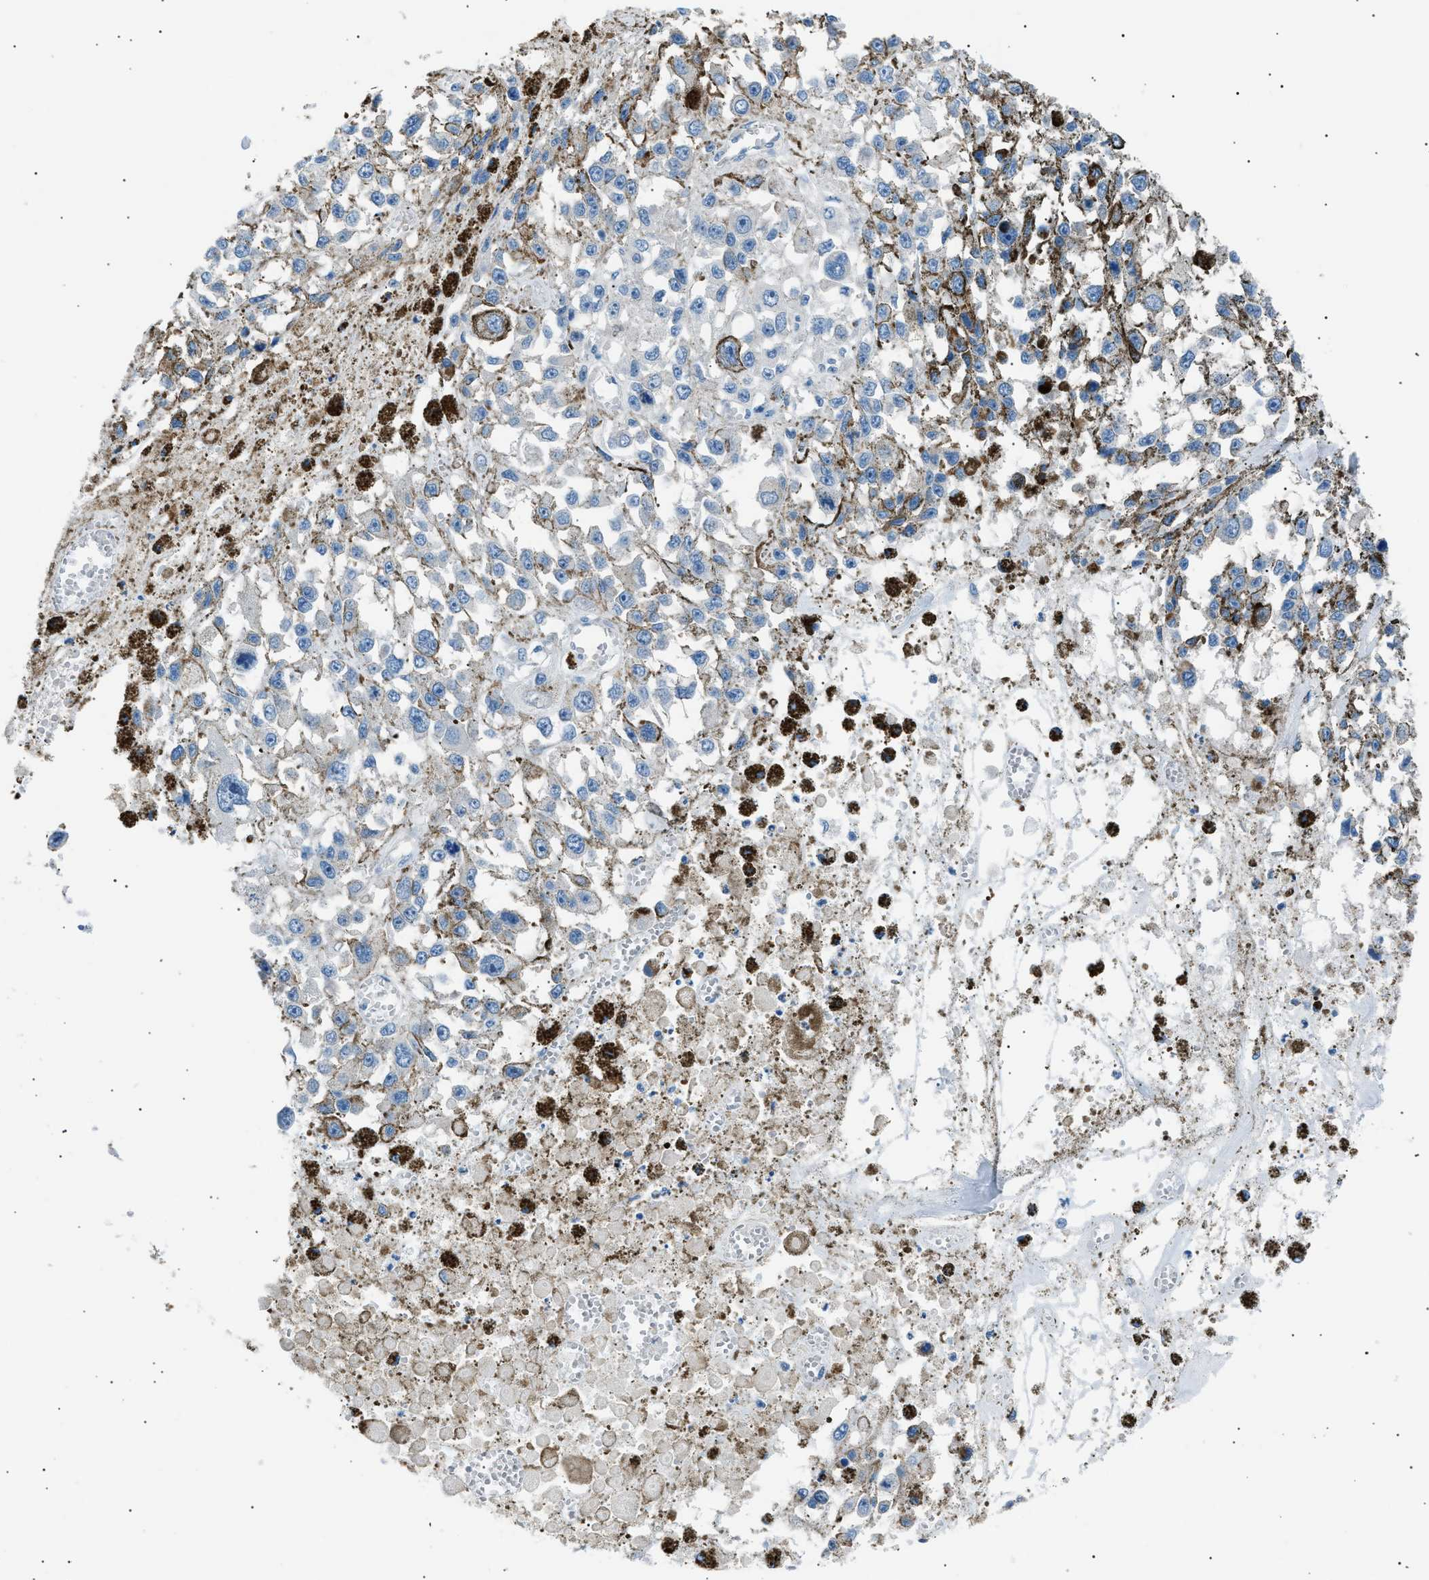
{"staining": {"intensity": "negative", "quantity": "none", "location": "none"}, "tissue": "melanoma", "cell_type": "Tumor cells", "image_type": "cancer", "snomed": [{"axis": "morphology", "description": "Malignant melanoma, Metastatic site"}, {"axis": "topography", "description": "Lymph node"}], "caption": "Tumor cells are negative for brown protein staining in melanoma.", "gene": "LRRC37B", "patient": {"sex": "male", "age": 59}}